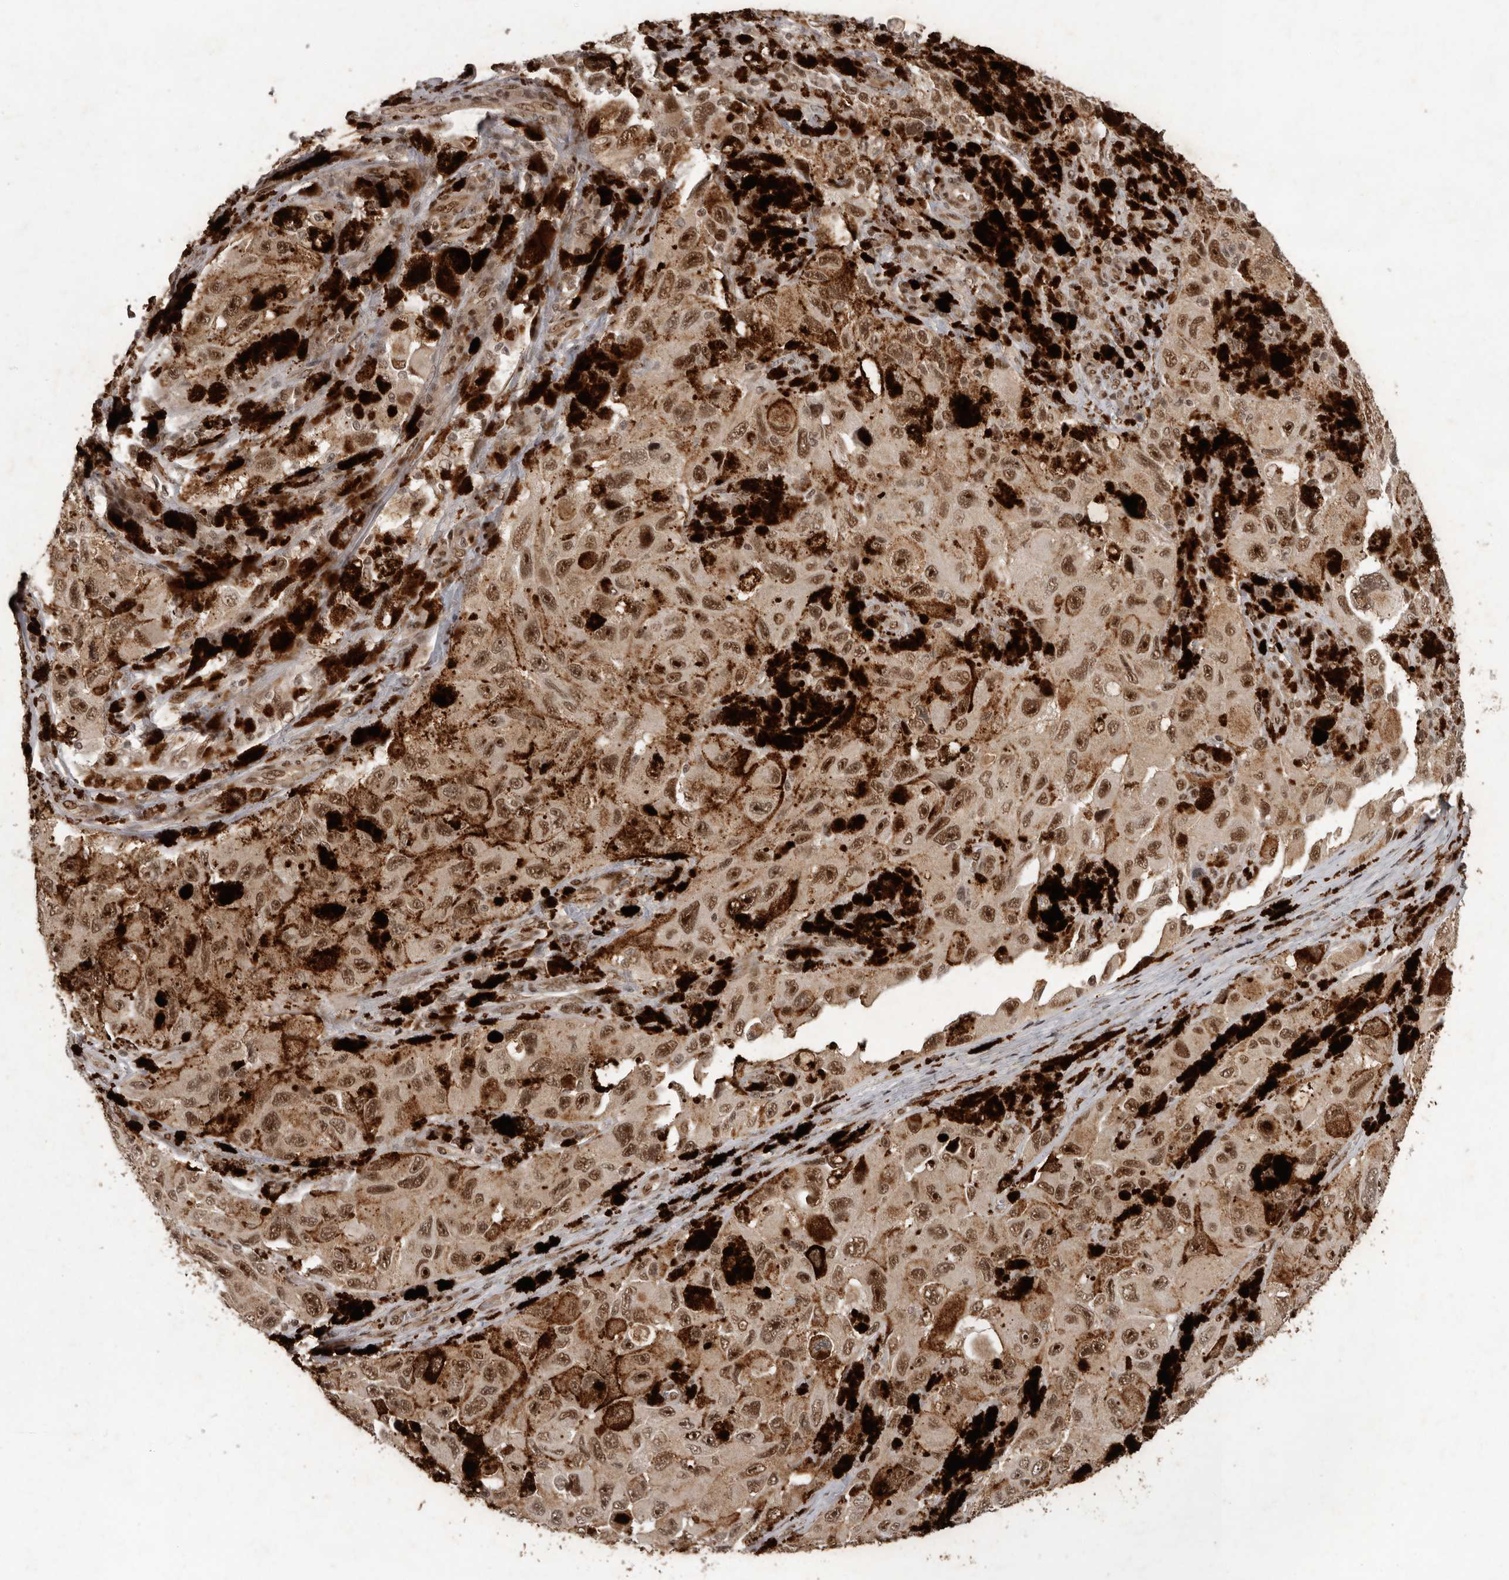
{"staining": {"intensity": "moderate", "quantity": ">75%", "location": "nuclear"}, "tissue": "melanoma", "cell_type": "Tumor cells", "image_type": "cancer", "snomed": [{"axis": "morphology", "description": "Malignant melanoma, NOS"}, {"axis": "topography", "description": "Skin"}], "caption": "High-power microscopy captured an immunohistochemistry photomicrograph of melanoma, revealing moderate nuclear positivity in about >75% of tumor cells.", "gene": "CDC27", "patient": {"sex": "female", "age": 73}}